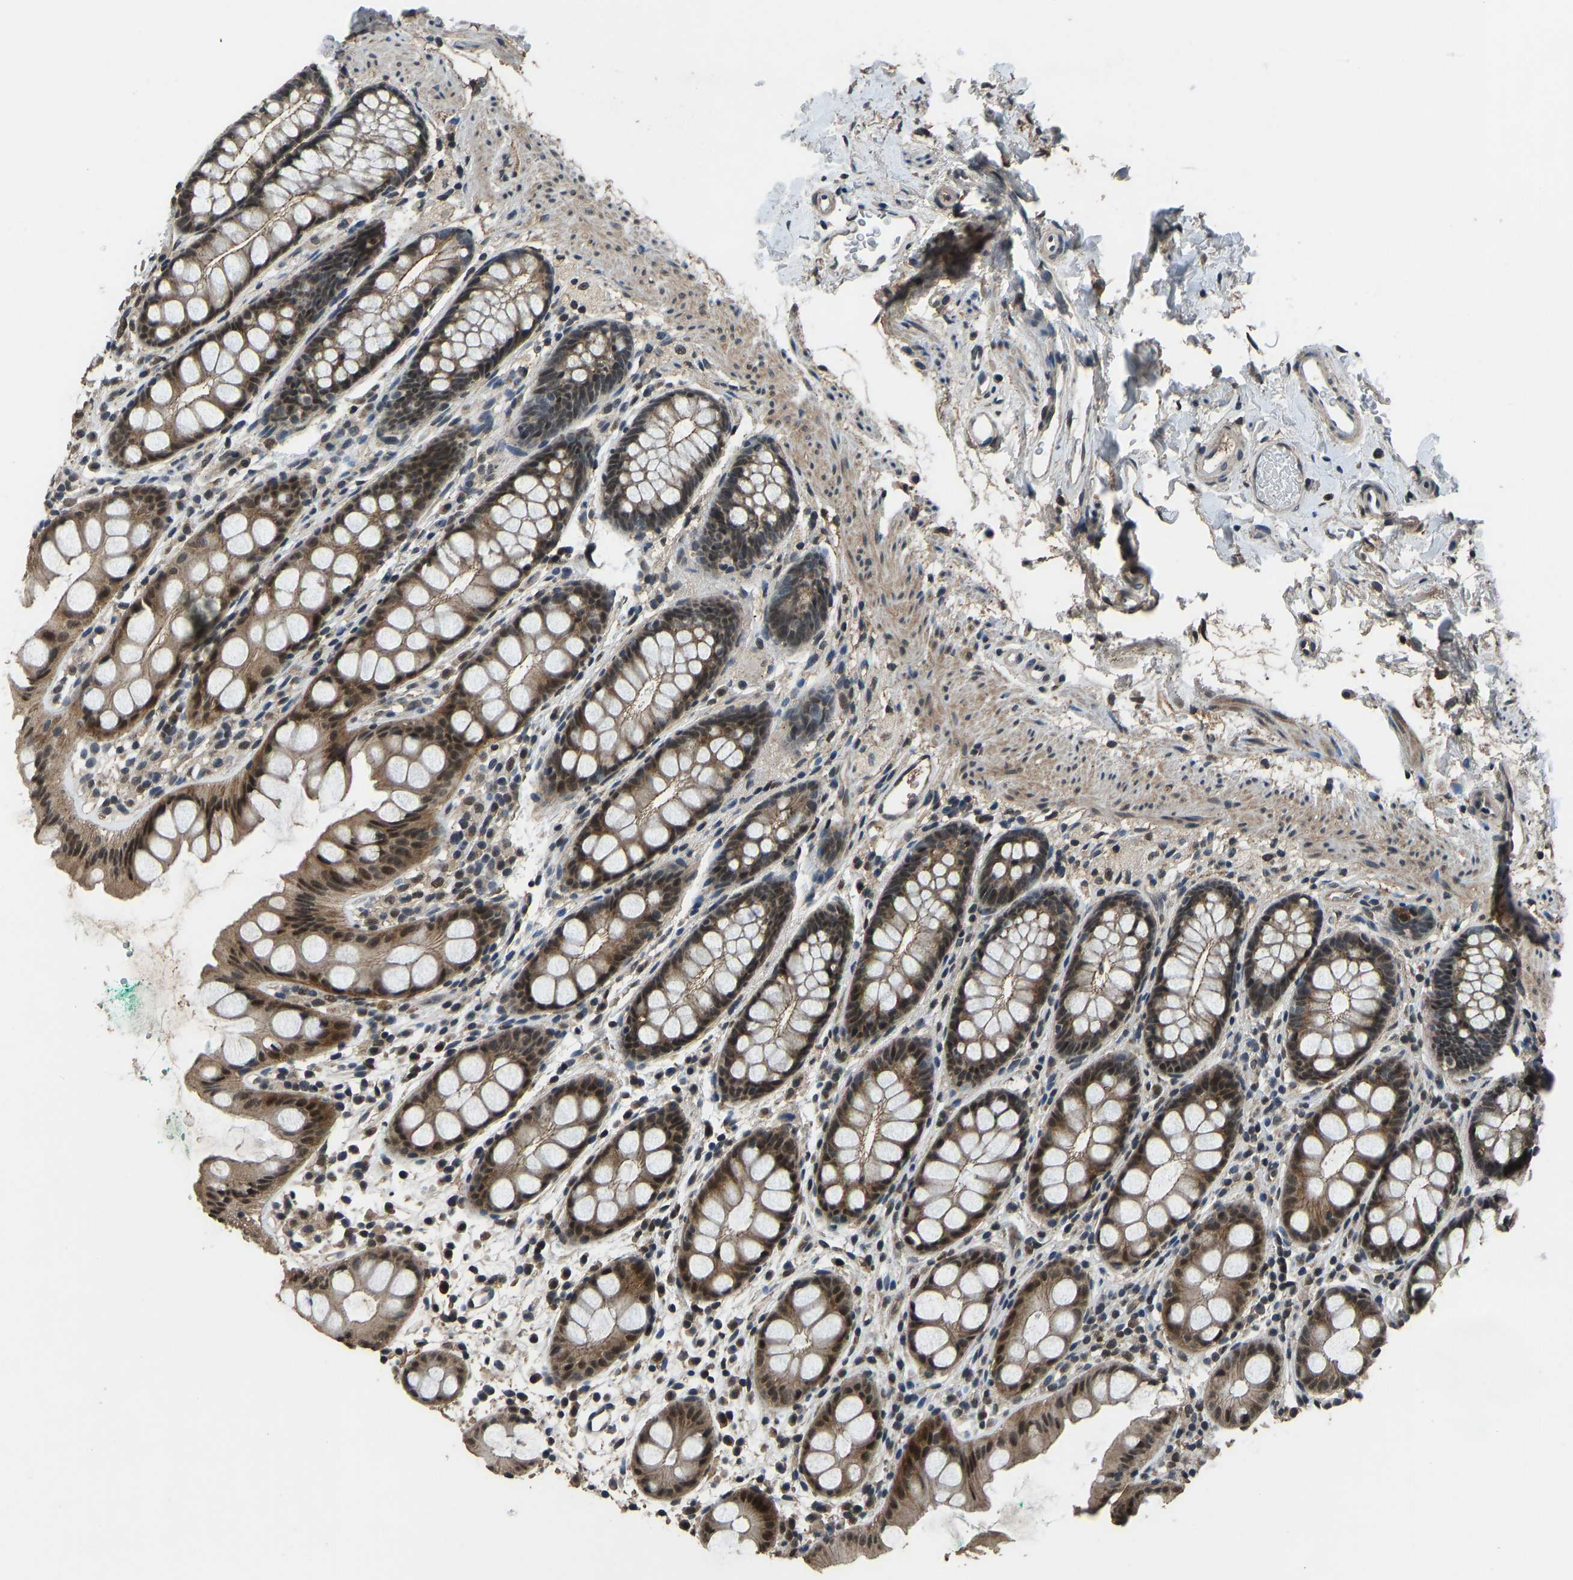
{"staining": {"intensity": "moderate", "quantity": ">75%", "location": "cytoplasmic/membranous,nuclear"}, "tissue": "rectum", "cell_type": "Glandular cells", "image_type": "normal", "snomed": [{"axis": "morphology", "description": "Normal tissue, NOS"}, {"axis": "topography", "description": "Rectum"}], "caption": "Protein analysis of unremarkable rectum reveals moderate cytoplasmic/membranous,nuclear positivity in approximately >75% of glandular cells. Immunohistochemistry (ihc) stains the protein in brown and the nuclei are stained blue.", "gene": "TOX4", "patient": {"sex": "female", "age": 65}}